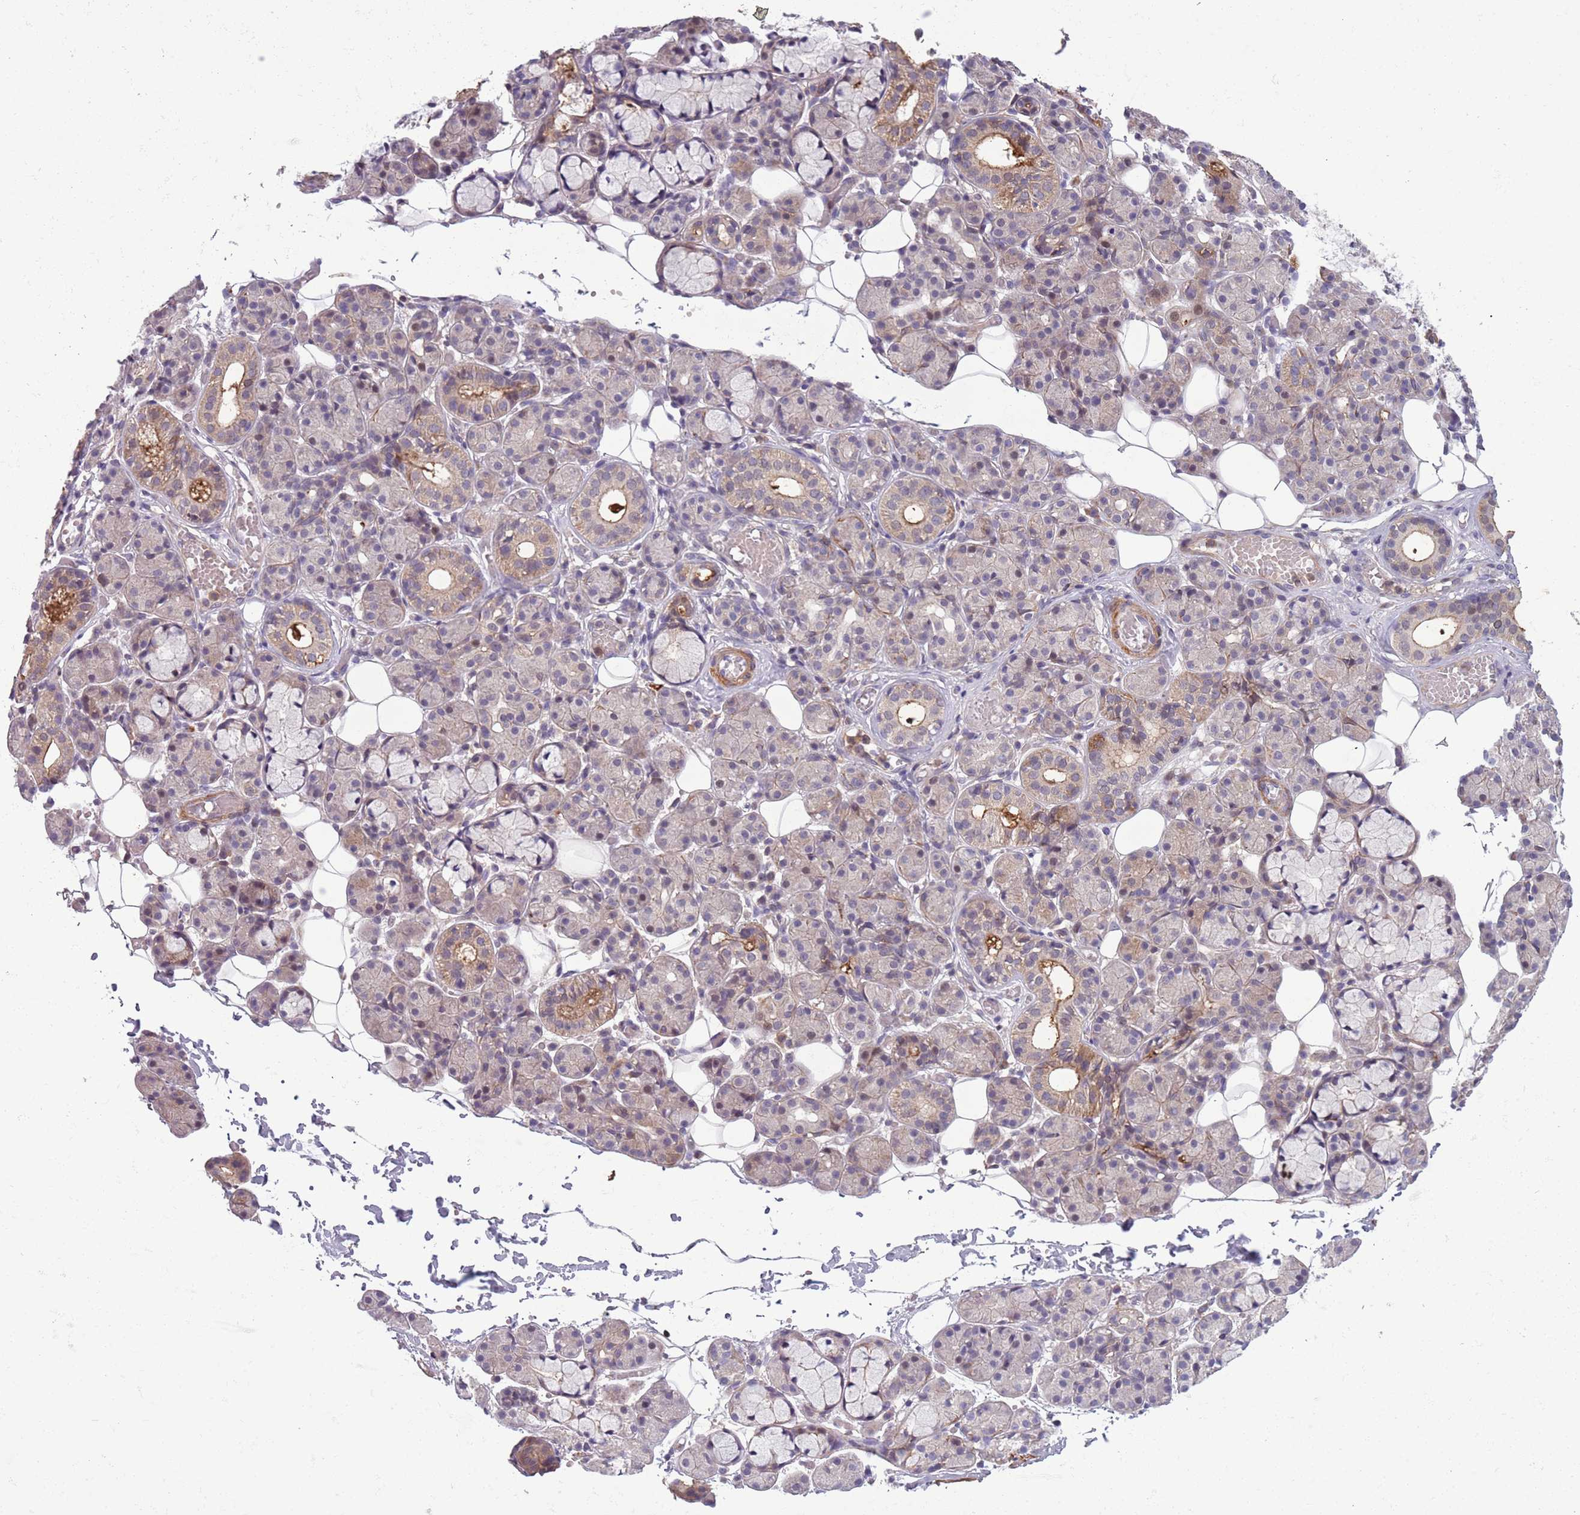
{"staining": {"intensity": "weak", "quantity": "<25%", "location": "cytoplasmic/membranous"}, "tissue": "salivary gland", "cell_type": "Glandular cells", "image_type": "normal", "snomed": [{"axis": "morphology", "description": "Normal tissue, NOS"}, {"axis": "topography", "description": "Salivary gland"}], "caption": "Immunohistochemistry (IHC) image of normal salivary gland: human salivary gland stained with DAB (3,3'-diaminobenzidine) displays no significant protein positivity in glandular cells. The staining is performed using DAB brown chromogen with nuclei counter-stained in using hematoxylin.", "gene": "JAML", "patient": {"sex": "male", "age": 63}}